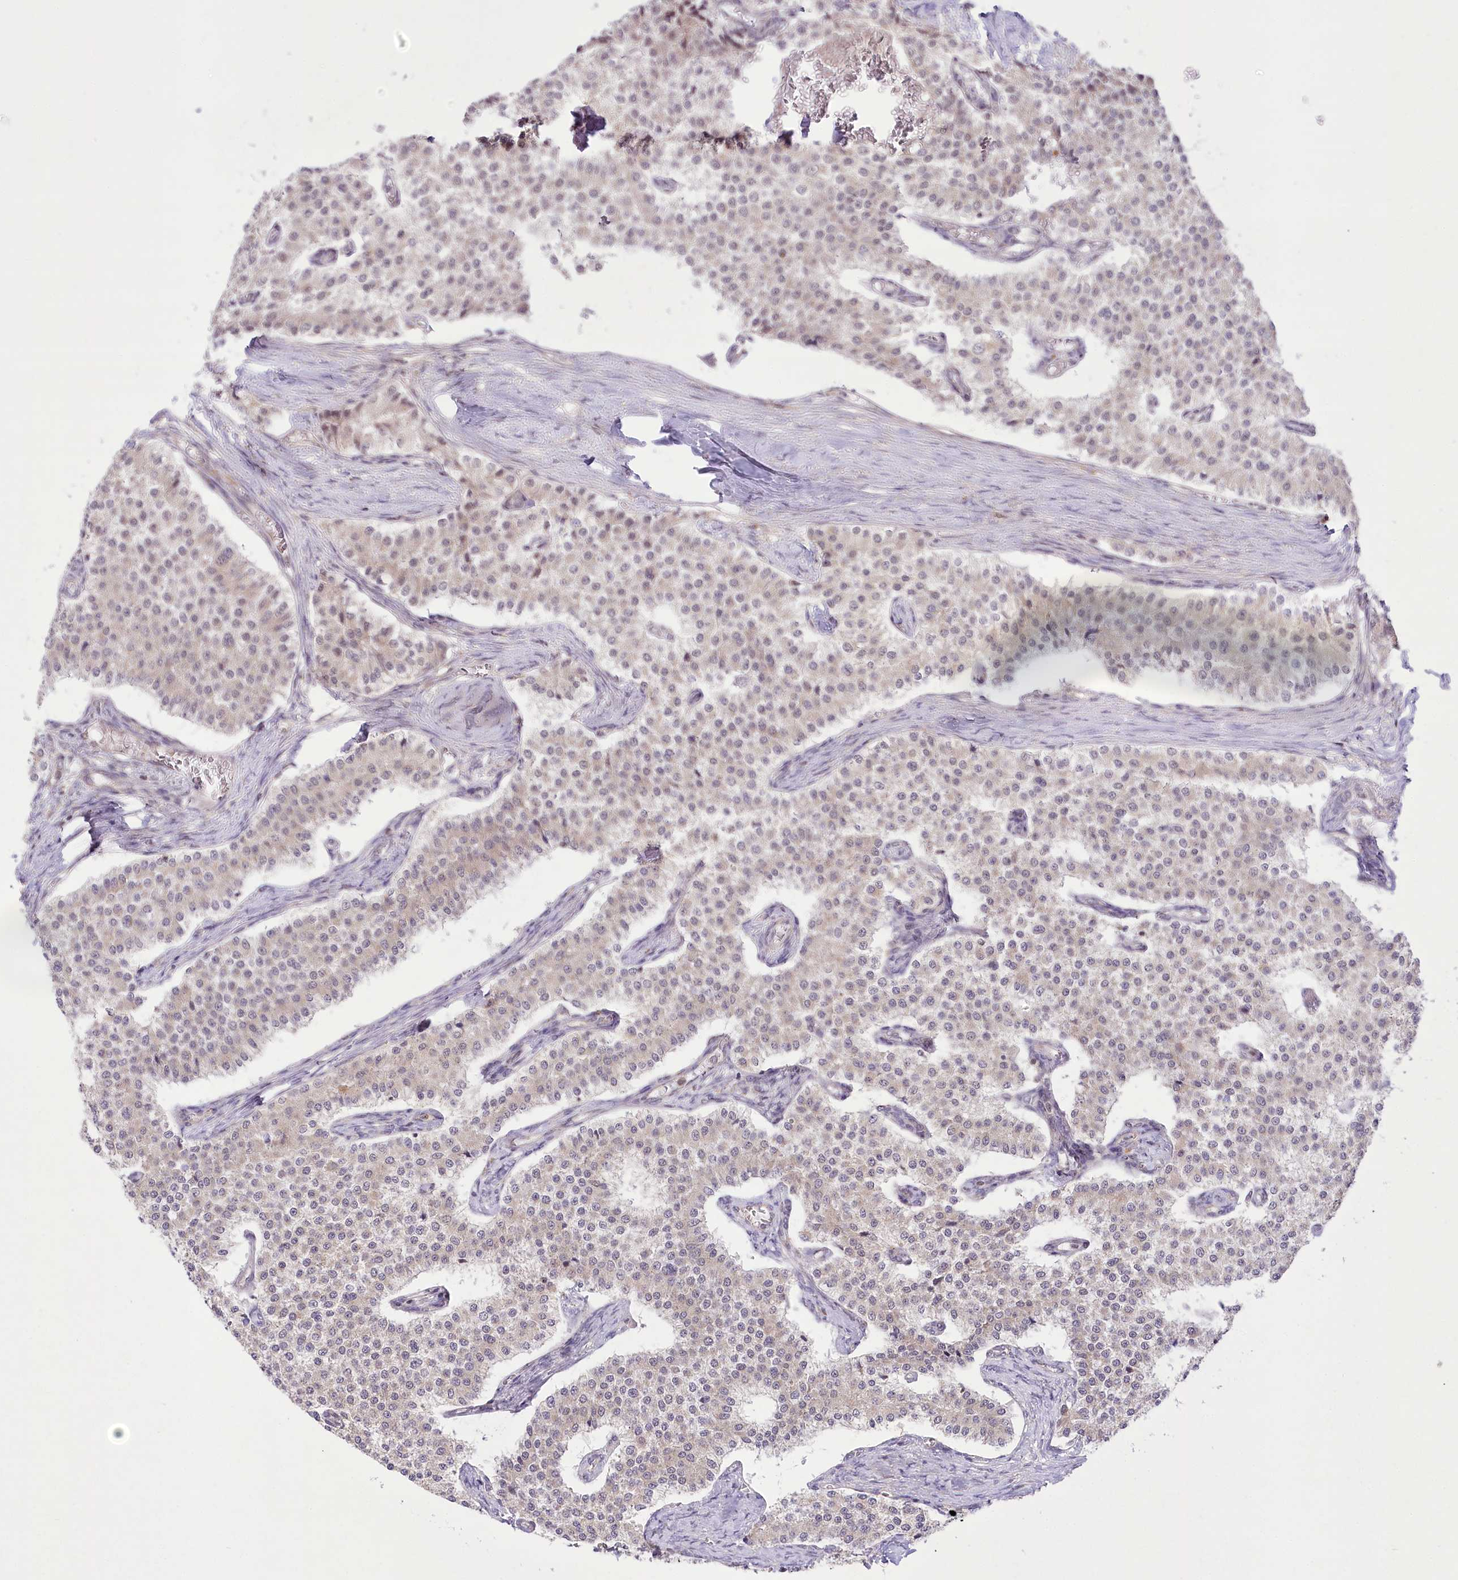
{"staining": {"intensity": "weak", "quantity": "<25%", "location": "nuclear"}, "tissue": "carcinoid", "cell_type": "Tumor cells", "image_type": "cancer", "snomed": [{"axis": "morphology", "description": "Carcinoid, malignant, NOS"}, {"axis": "topography", "description": "Colon"}], "caption": "High power microscopy micrograph of an immunohistochemistry image of carcinoid (malignant), revealing no significant expression in tumor cells.", "gene": "ZMAT2", "patient": {"sex": "female", "age": 52}}